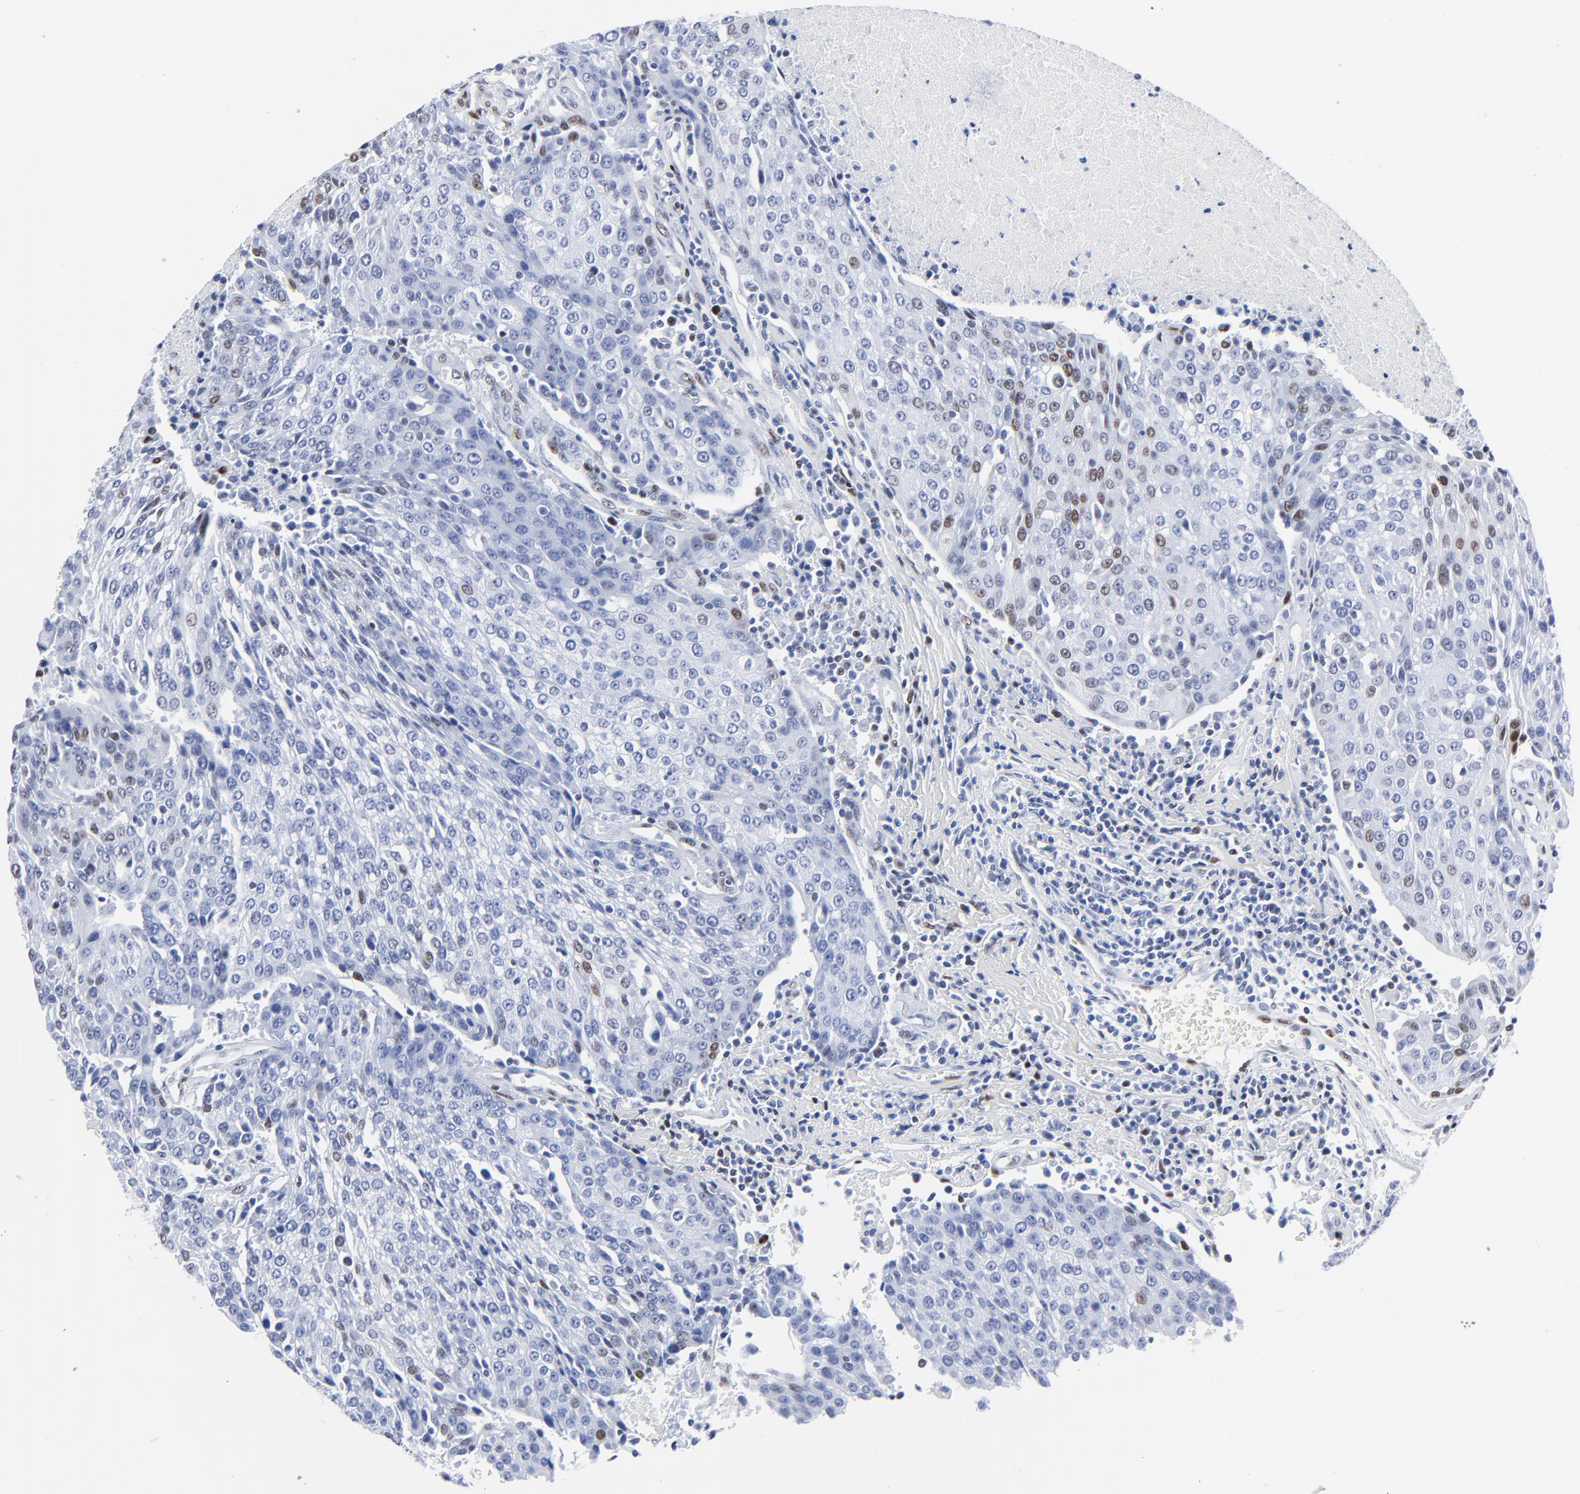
{"staining": {"intensity": "moderate", "quantity": "<25%", "location": "nuclear"}, "tissue": "urothelial cancer", "cell_type": "Tumor cells", "image_type": "cancer", "snomed": [{"axis": "morphology", "description": "Urothelial carcinoma, High grade"}, {"axis": "topography", "description": "Urinary bladder"}], "caption": "Urothelial carcinoma (high-grade) tissue exhibits moderate nuclear staining in approximately <25% of tumor cells, visualized by immunohistochemistry. (brown staining indicates protein expression, while blue staining denotes nuclei).", "gene": "JUN", "patient": {"sex": "female", "age": 85}}